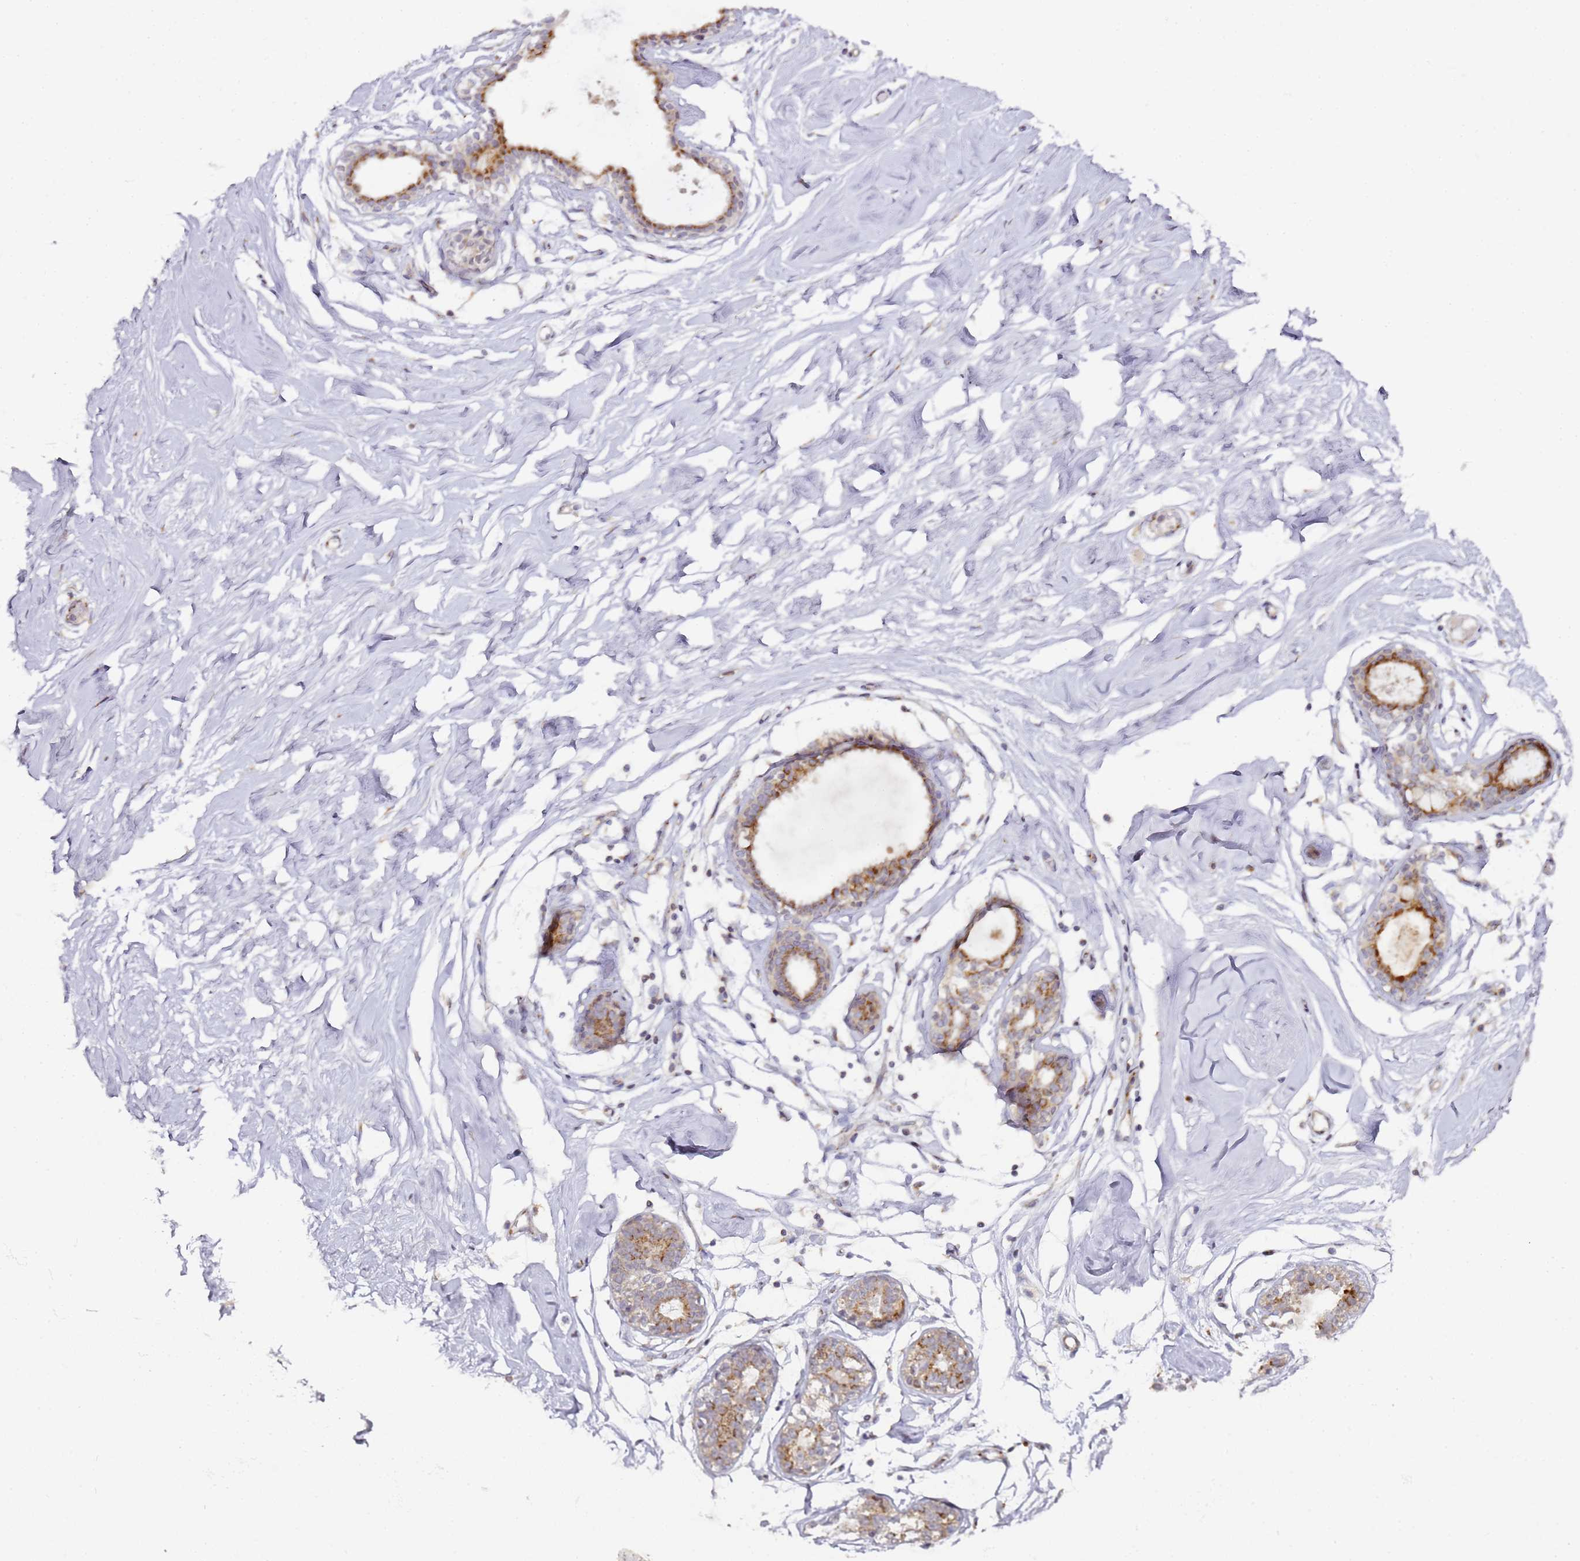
{"staining": {"intensity": "negative", "quantity": "none", "location": "none"}, "tissue": "breast", "cell_type": "Adipocytes", "image_type": "normal", "snomed": [{"axis": "morphology", "description": "Normal tissue, NOS"}, {"axis": "morphology", "description": "Adenoma, NOS"}, {"axis": "topography", "description": "Breast"}], "caption": "IHC photomicrograph of unremarkable breast: human breast stained with DAB displays no significant protein staining in adipocytes. (Brightfield microscopy of DAB IHC at high magnification).", "gene": "MRPL49", "patient": {"sex": "female", "age": 23}}